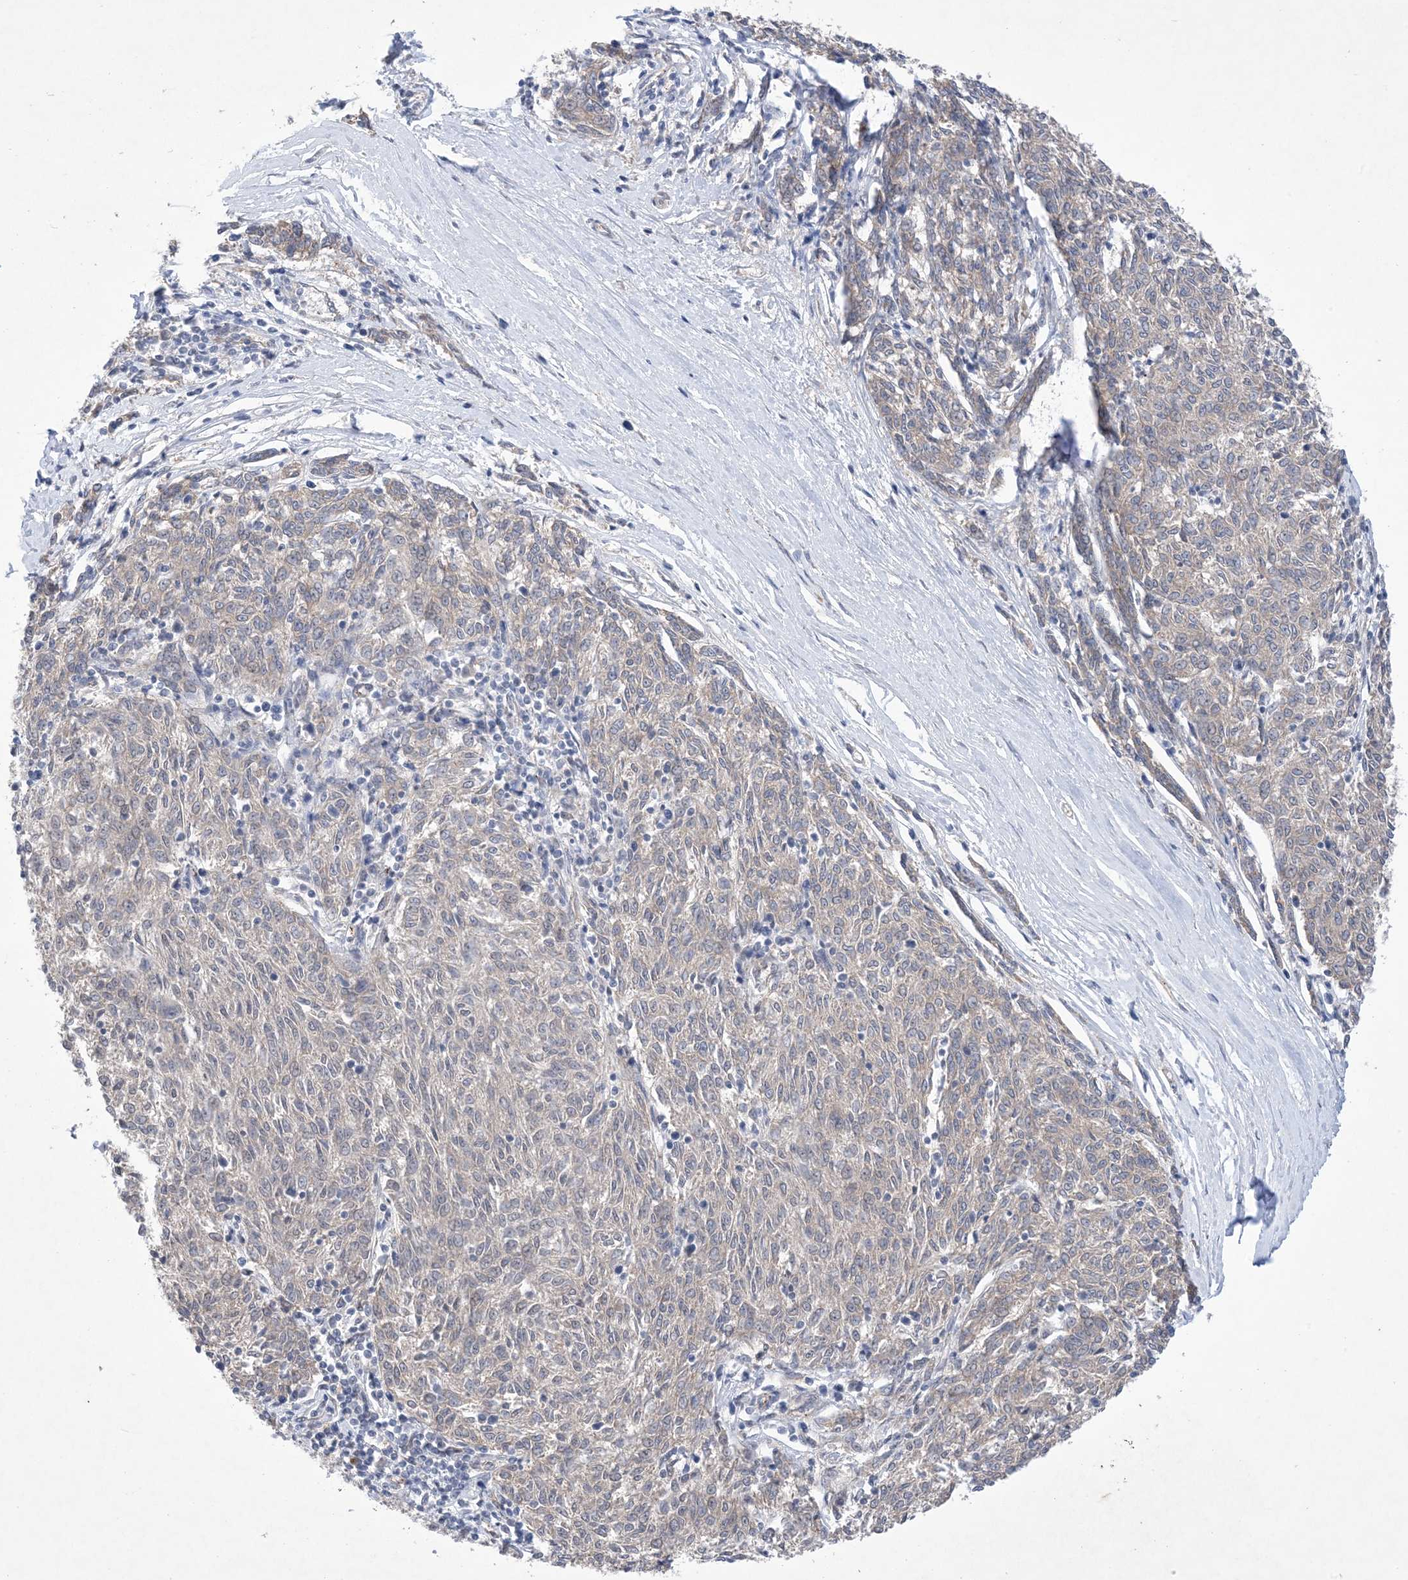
{"staining": {"intensity": "negative", "quantity": "none", "location": "none"}, "tissue": "melanoma", "cell_type": "Tumor cells", "image_type": "cancer", "snomed": [{"axis": "morphology", "description": "Malignant melanoma, NOS"}, {"axis": "topography", "description": "Skin"}], "caption": "Immunohistochemistry of human malignant melanoma exhibits no positivity in tumor cells. (Immunohistochemistry, brightfield microscopy, high magnification).", "gene": "EHBP1", "patient": {"sex": "female", "age": 72}}